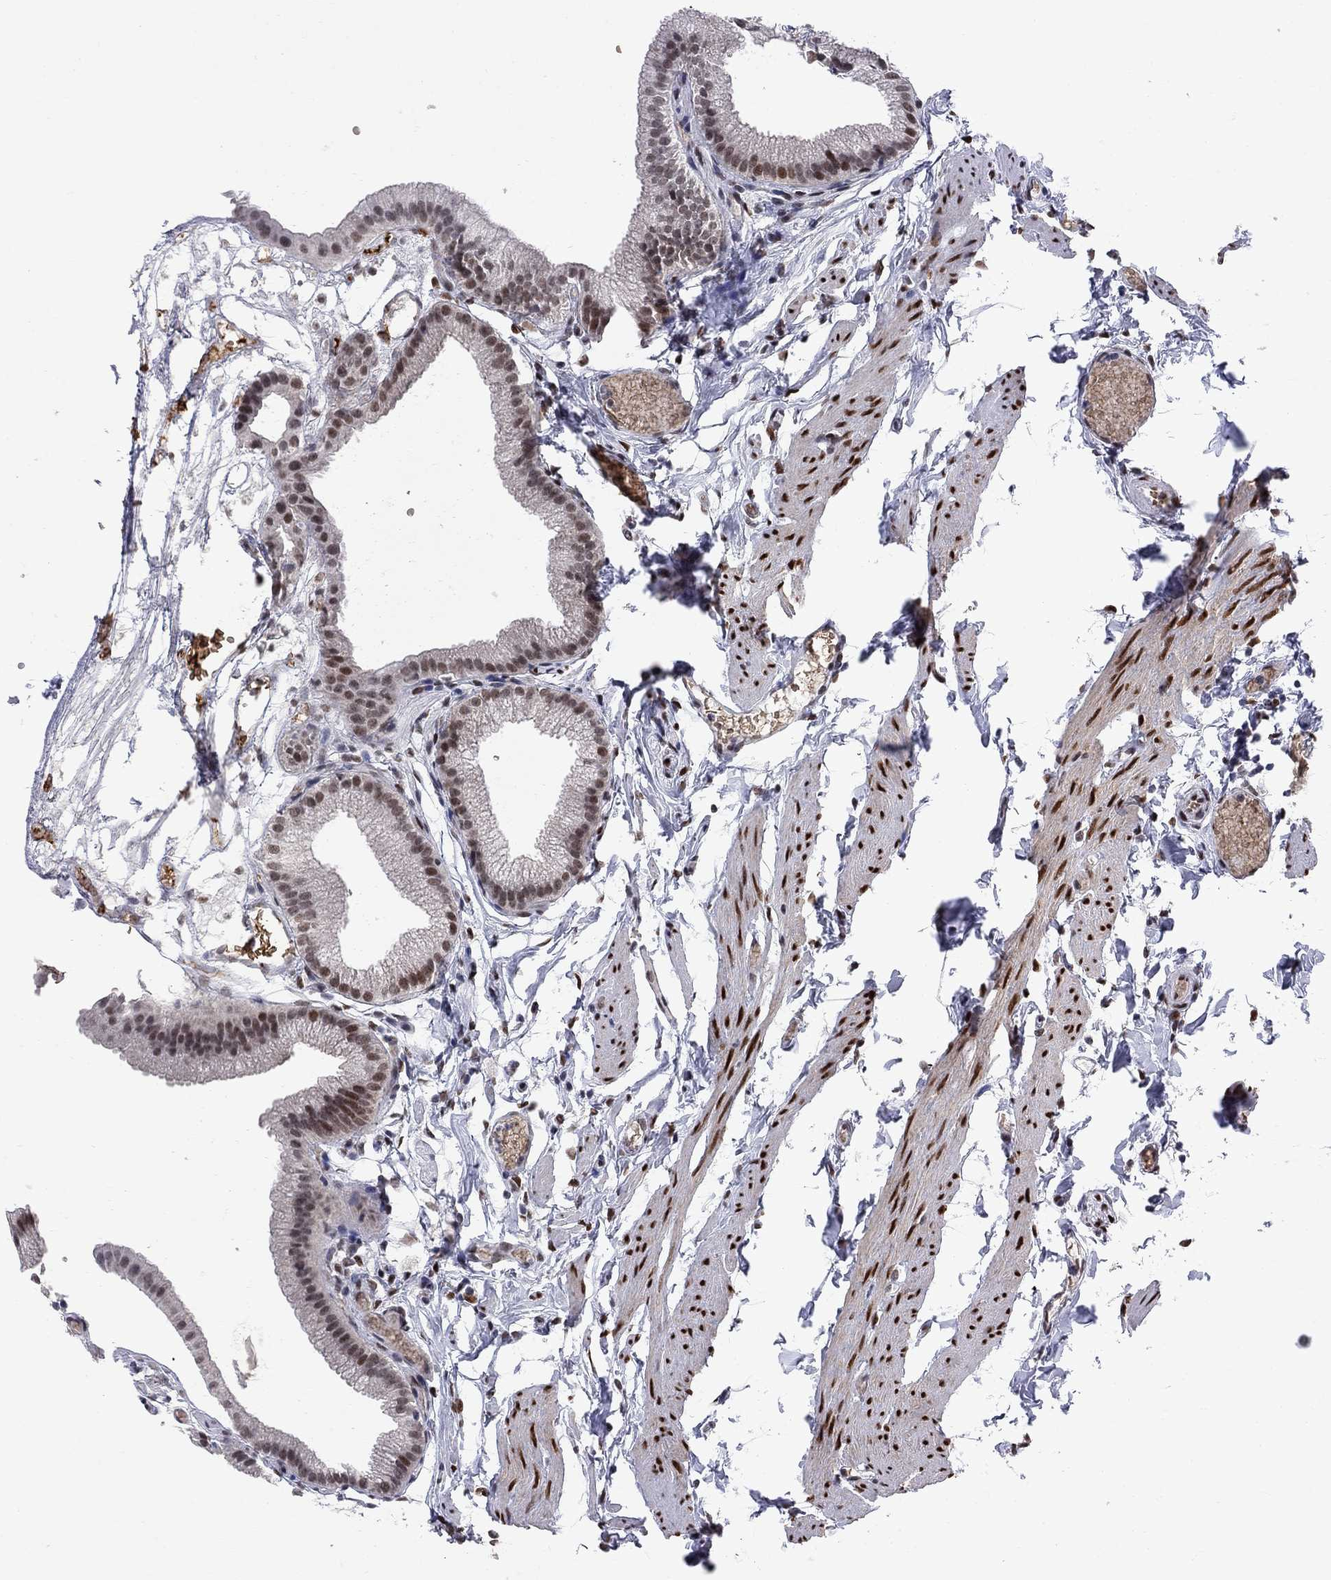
{"staining": {"intensity": "moderate", "quantity": "25%-75%", "location": "nuclear"}, "tissue": "gallbladder", "cell_type": "Glandular cells", "image_type": "normal", "snomed": [{"axis": "morphology", "description": "Normal tissue, NOS"}, {"axis": "topography", "description": "Gallbladder"}], "caption": "A micrograph of gallbladder stained for a protein reveals moderate nuclear brown staining in glandular cells.", "gene": "ZBTB47", "patient": {"sex": "female", "age": 45}}